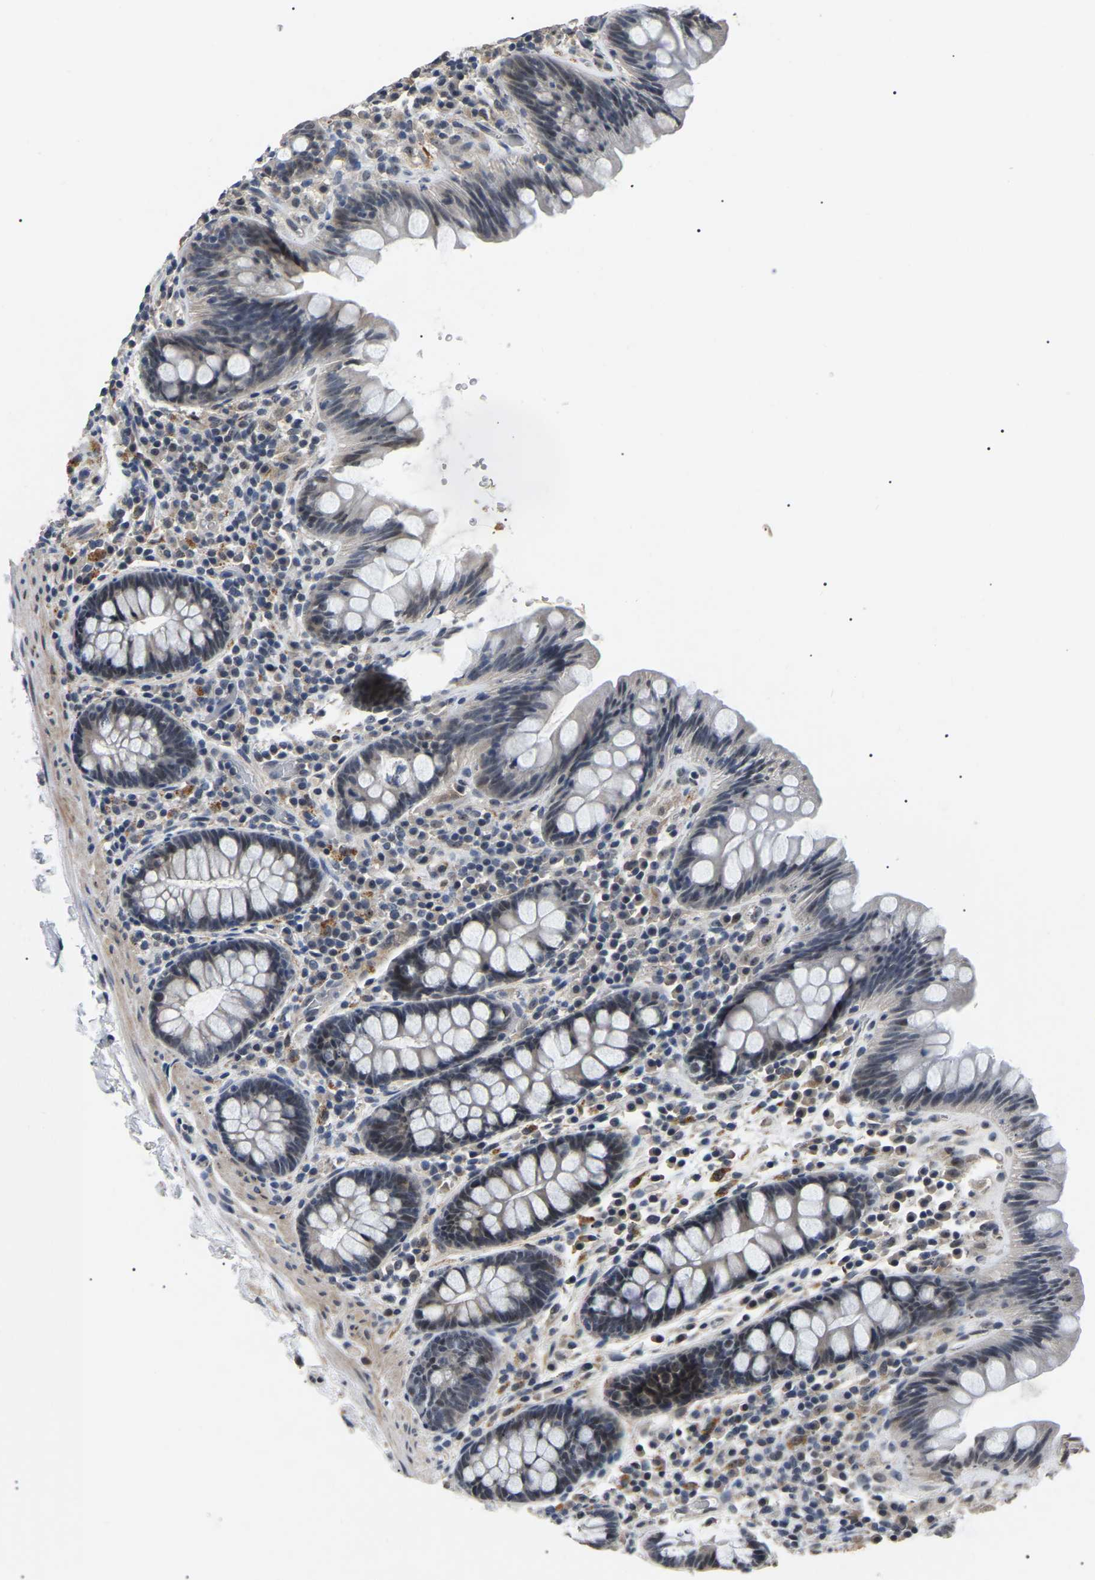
{"staining": {"intensity": "negative", "quantity": "none", "location": "none"}, "tissue": "colon", "cell_type": "Endothelial cells", "image_type": "normal", "snomed": [{"axis": "morphology", "description": "Normal tissue, NOS"}, {"axis": "topography", "description": "Colon"}], "caption": "The immunohistochemistry (IHC) histopathology image has no significant expression in endothelial cells of colon. (DAB (3,3'-diaminobenzidine) IHC, high magnification).", "gene": "PPM1E", "patient": {"sex": "female", "age": 80}}